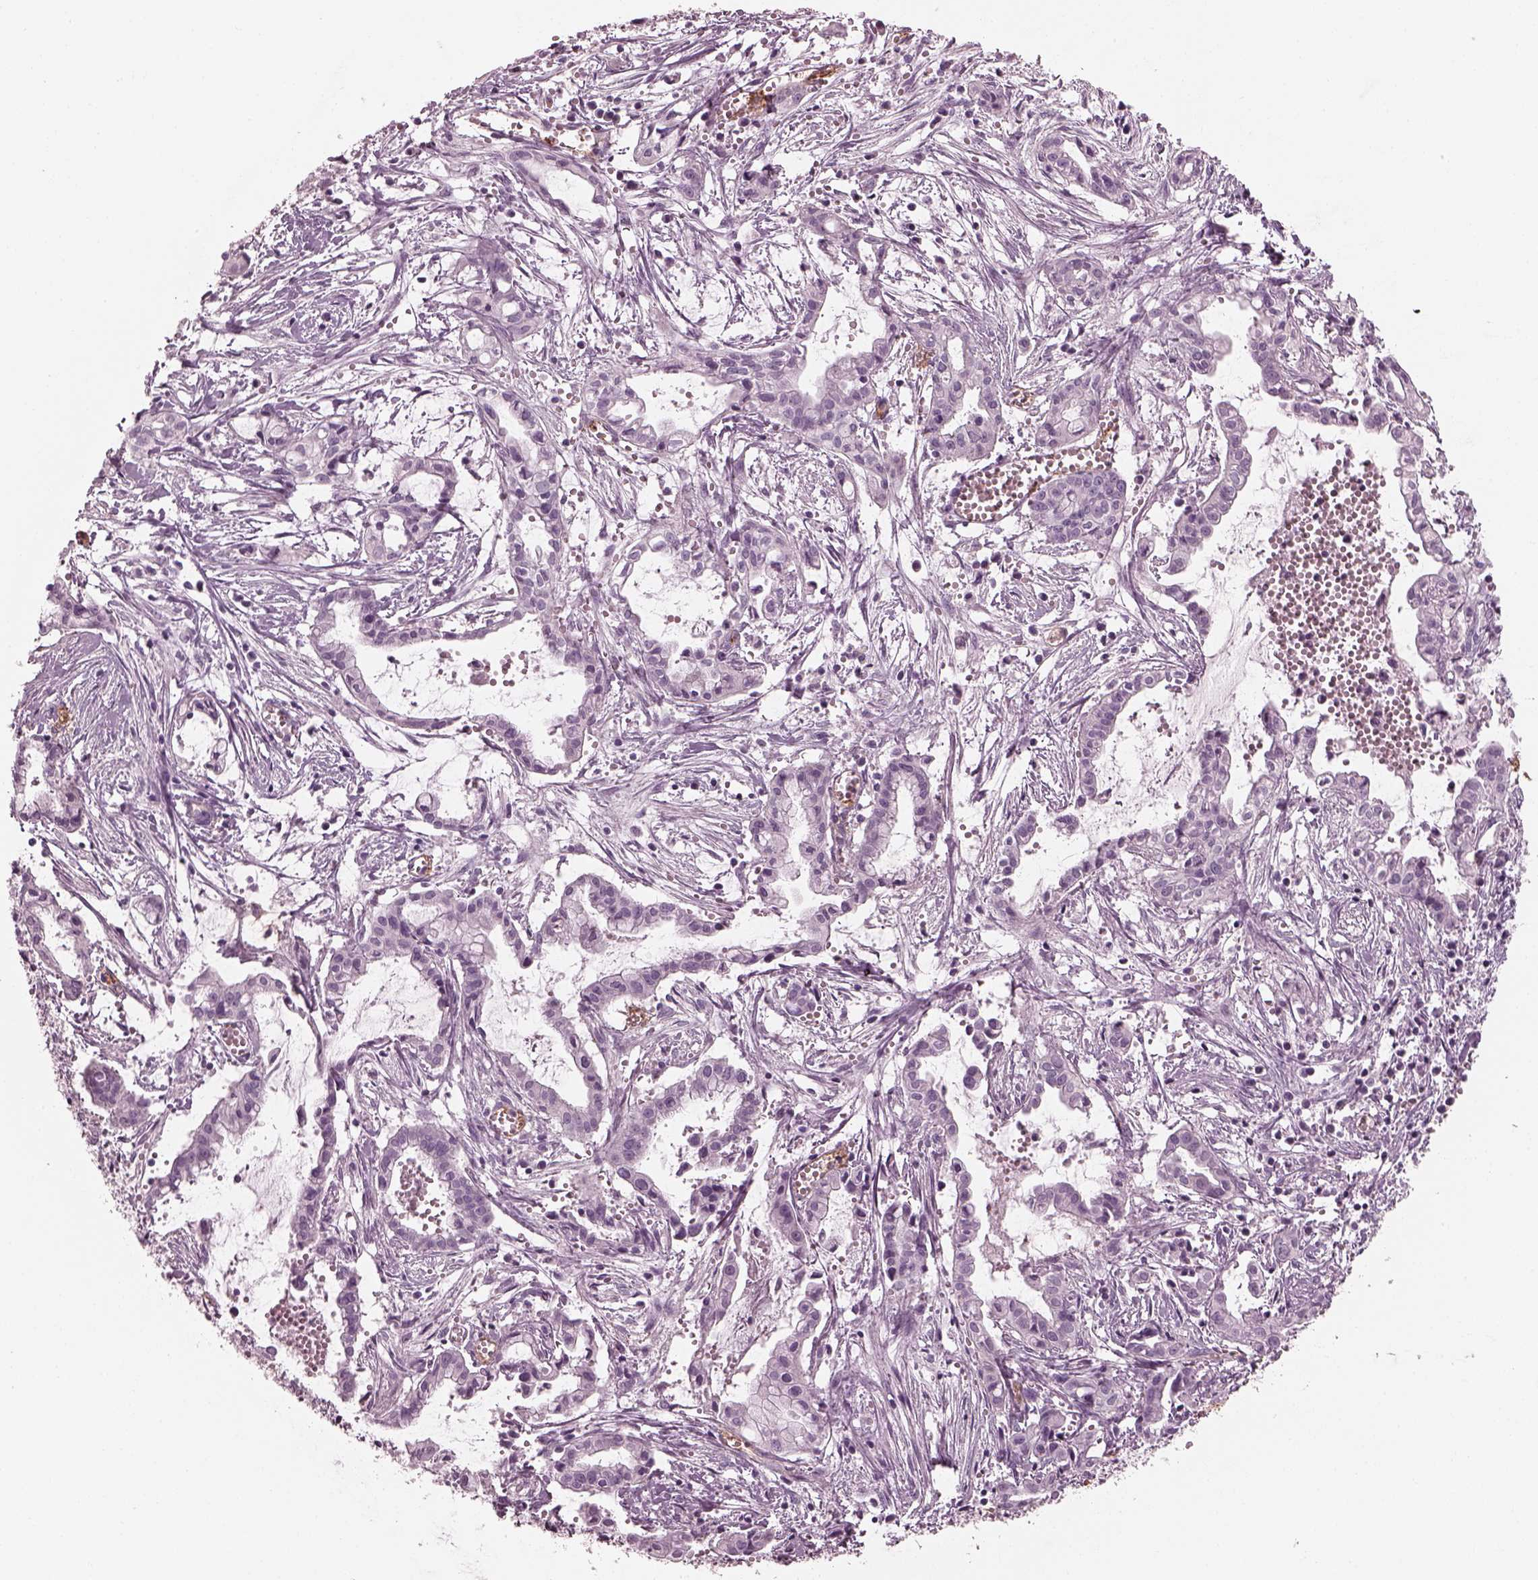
{"staining": {"intensity": "negative", "quantity": "none", "location": "none"}, "tissue": "pancreatic cancer", "cell_type": "Tumor cells", "image_type": "cancer", "snomed": [{"axis": "morphology", "description": "Adenocarcinoma, NOS"}, {"axis": "topography", "description": "Pancreas"}], "caption": "IHC micrograph of pancreatic cancer (adenocarcinoma) stained for a protein (brown), which displays no positivity in tumor cells.", "gene": "EIF4E1B", "patient": {"sex": "male", "age": 48}}